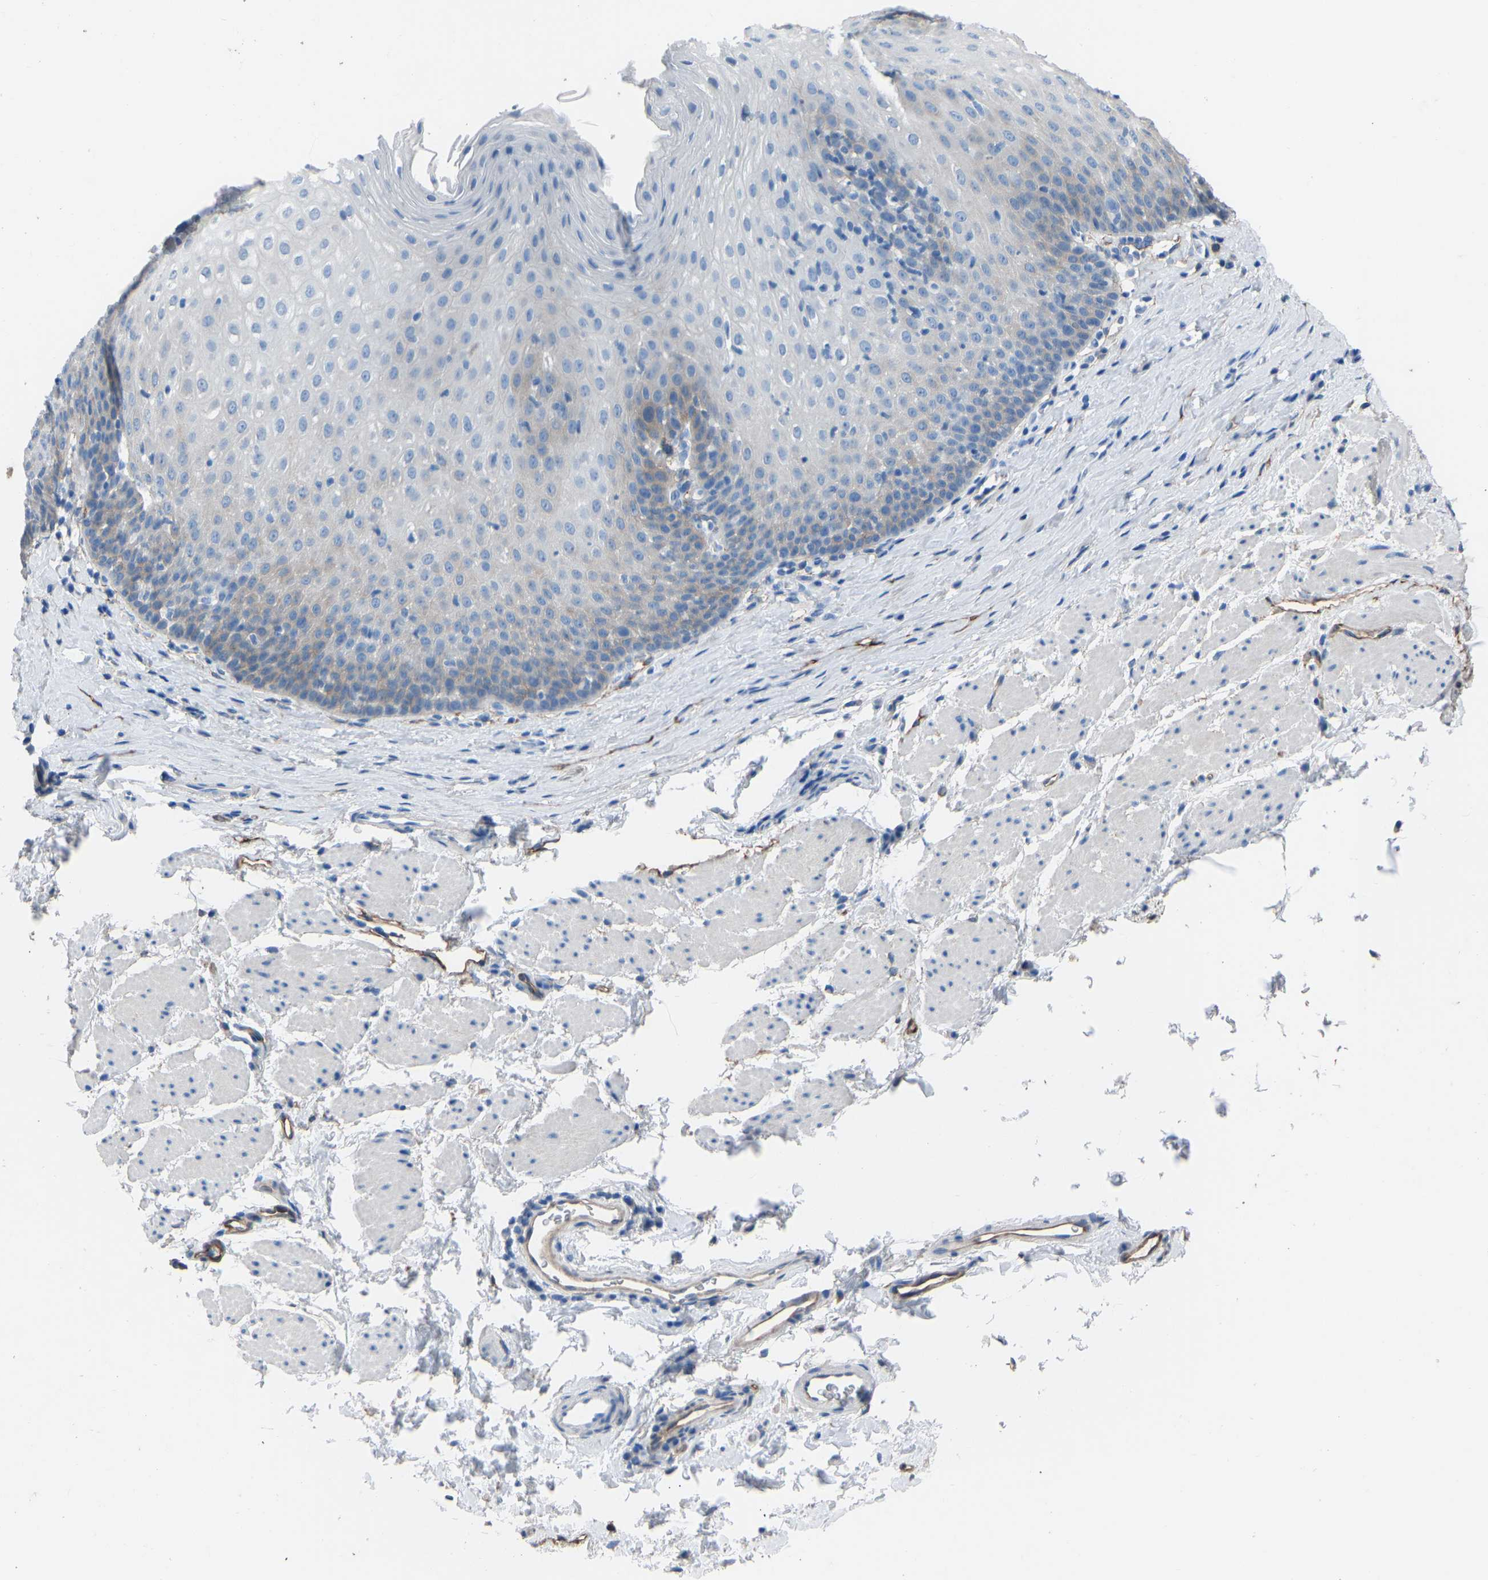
{"staining": {"intensity": "weak", "quantity": "<25%", "location": "cytoplasmic/membranous"}, "tissue": "esophagus", "cell_type": "Squamous epithelial cells", "image_type": "normal", "snomed": [{"axis": "morphology", "description": "Normal tissue, NOS"}, {"axis": "topography", "description": "Esophagus"}], "caption": "Esophagus stained for a protein using IHC reveals no positivity squamous epithelial cells.", "gene": "MYH10", "patient": {"sex": "female", "age": 61}}